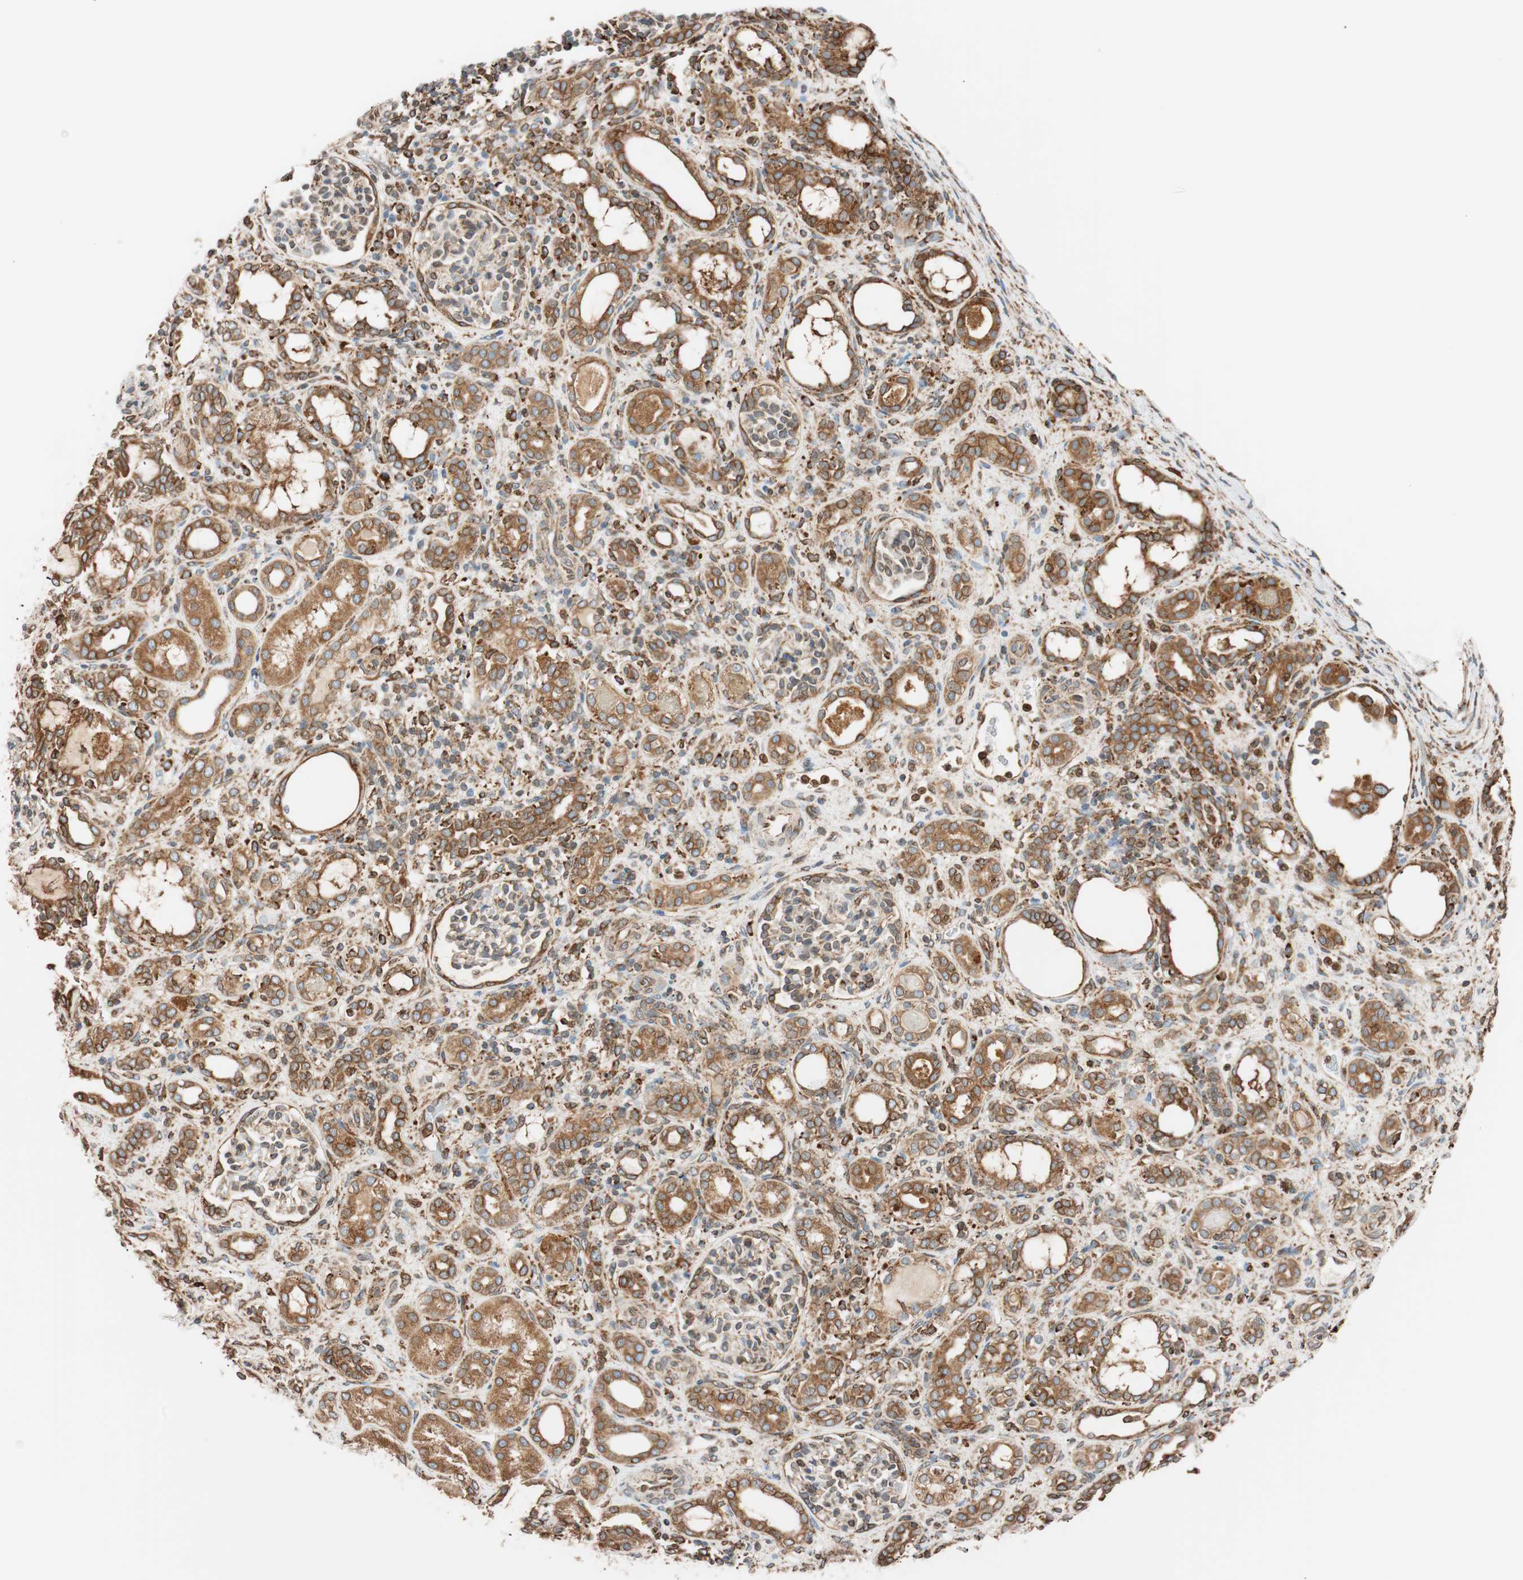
{"staining": {"intensity": "moderate", "quantity": "<25%", "location": "cytoplasmic/membranous"}, "tissue": "kidney", "cell_type": "Cells in glomeruli", "image_type": "normal", "snomed": [{"axis": "morphology", "description": "Normal tissue, NOS"}, {"axis": "topography", "description": "Kidney"}], "caption": "The image displays staining of unremarkable kidney, revealing moderate cytoplasmic/membranous protein staining (brown color) within cells in glomeruli. (DAB = brown stain, brightfield microscopy at high magnification).", "gene": "PRKCSH", "patient": {"sex": "male", "age": 7}}